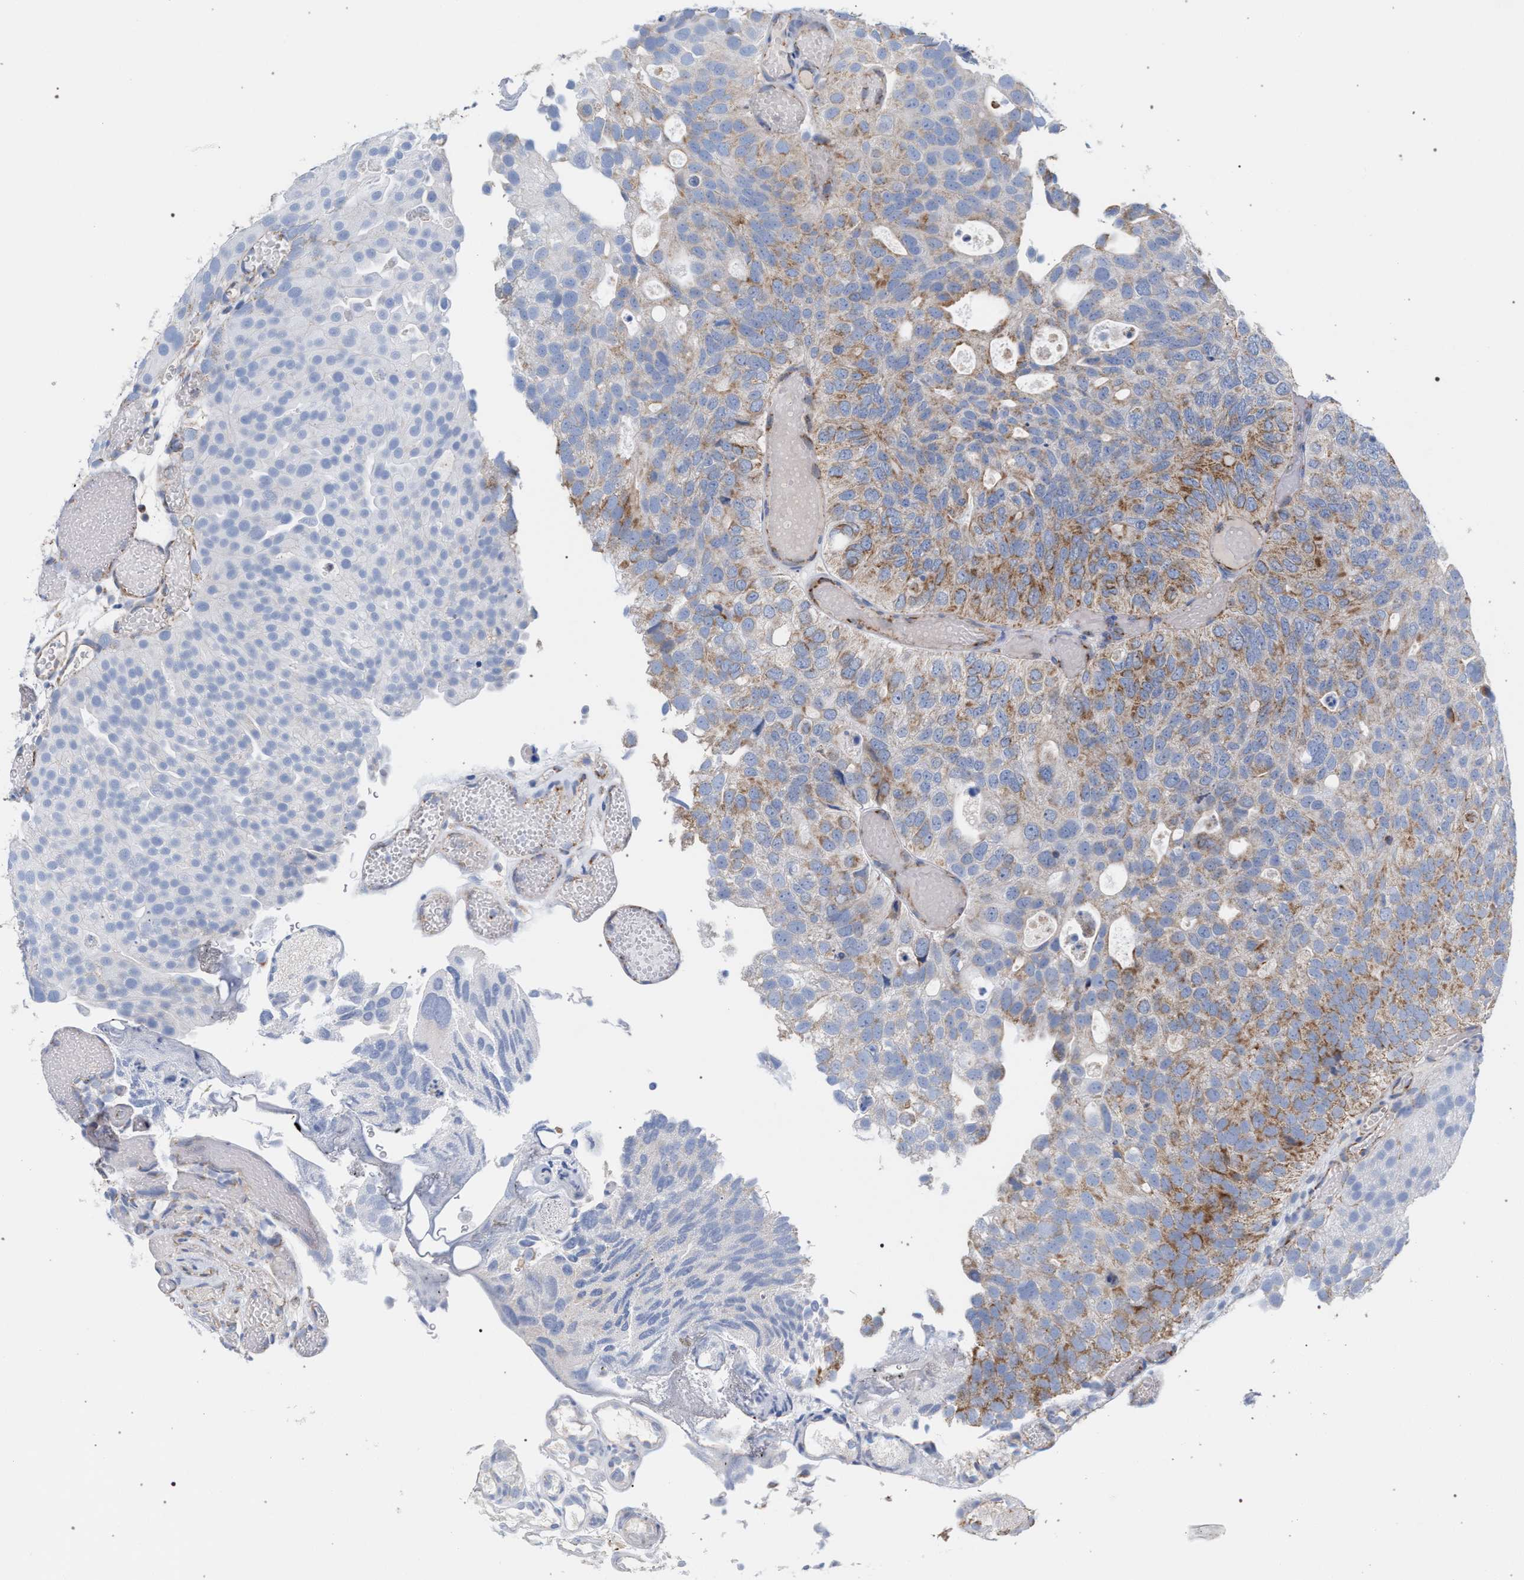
{"staining": {"intensity": "moderate", "quantity": "25%-75%", "location": "cytoplasmic/membranous"}, "tissue": "urothelial cancer", "cell_type": "Tumor cells", "image_type": "cancer", "snomed": [{"axis": "morphology", "description": "Urothelial carcinoma, Low grade"}, {"axis": "topography", "description": "Urinary bladder"}], "caption": "An image of human urothelial carcinoma (low-grade) stained for a protein demonstrates moderate cytoplasmic/membranous brown staining in tumor cells.", "gene": "ECI2", "patient": {"sex": "male", "age": 78}}